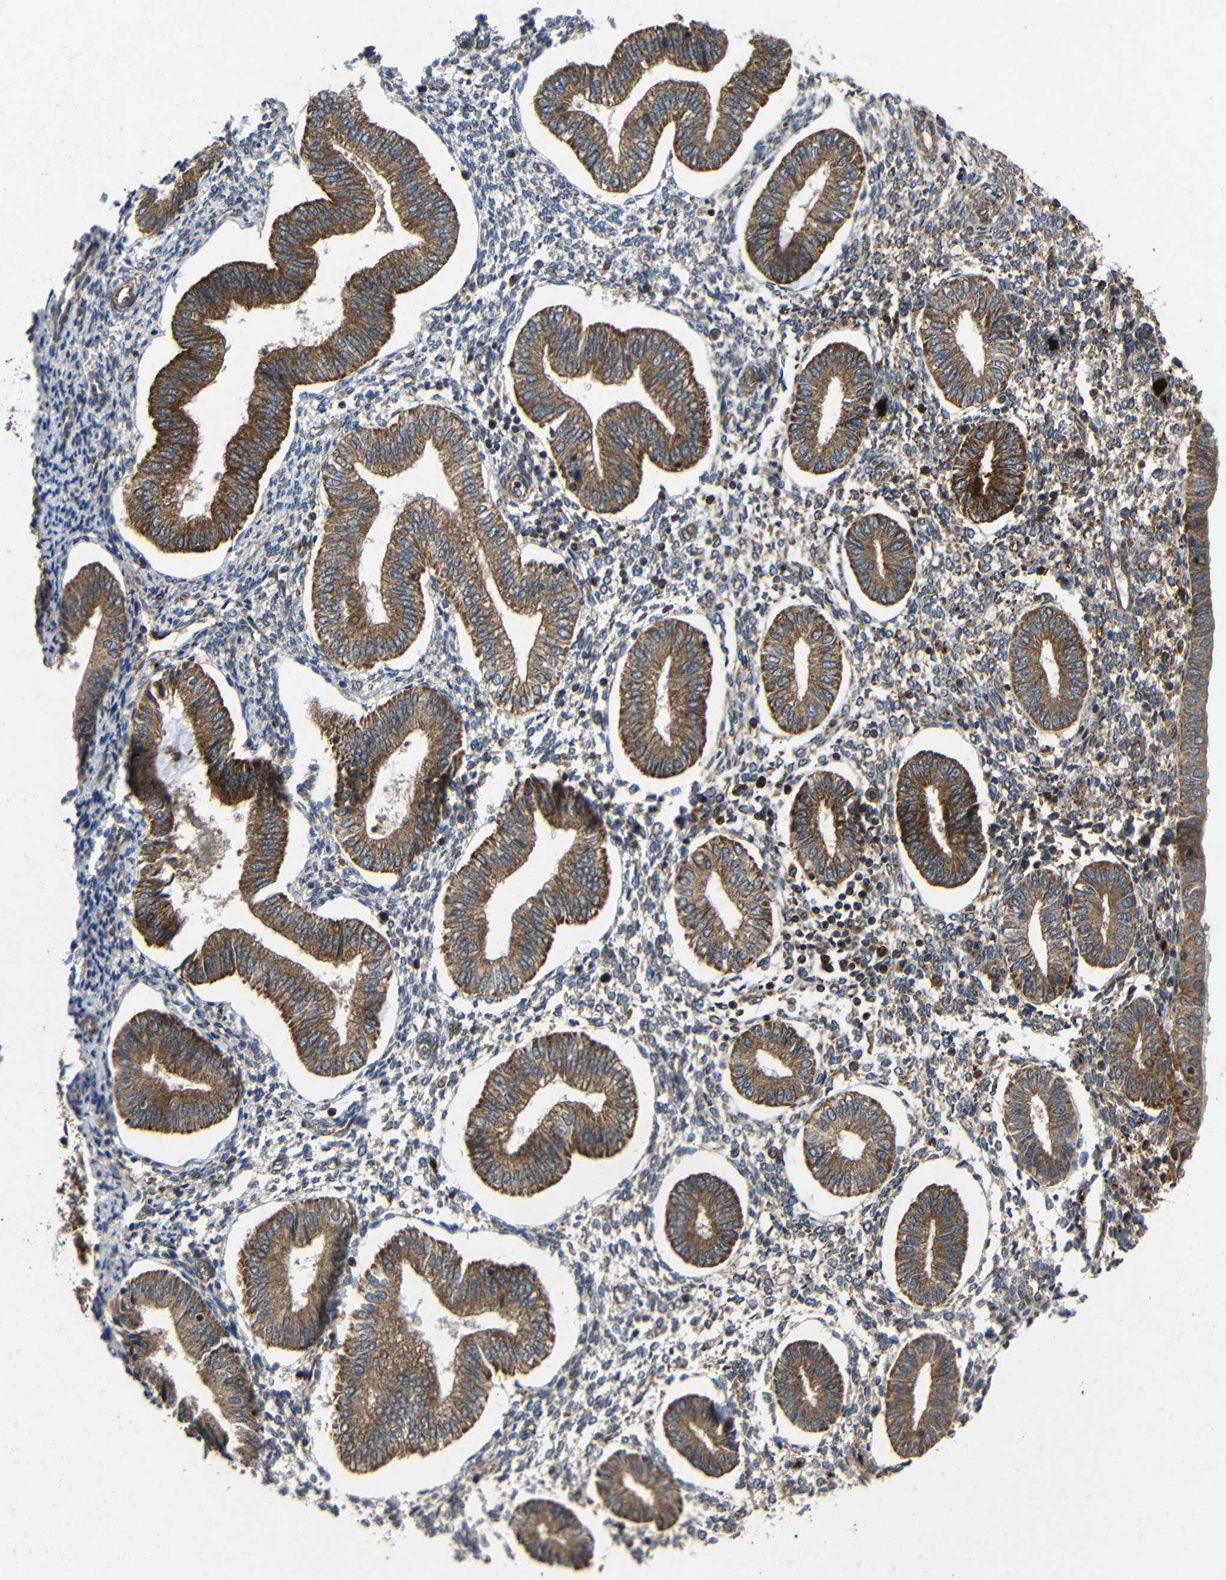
{"staining": {"intensity": "moderate", "quantity": "25%-75%", "location": "cytoplasmic/membranous"}, "tissue": "endometrium", "cell_type": "Cells in endometrial stroma", "image_type": "normal", "snomed": [{"axis": "morphology", "description": "Normal tissue, NOS"}, {"axis": "topography", "description": "Endometrium"}], "caption": "Cells in endometrial stroma display medium levels of moderate cytoplasmic/membranous expression in approximately 25%-75% of cells in unremarkable human endometrium.", "gene": "EIF2S1", "patient": {"sex": "female", "age": 50}}